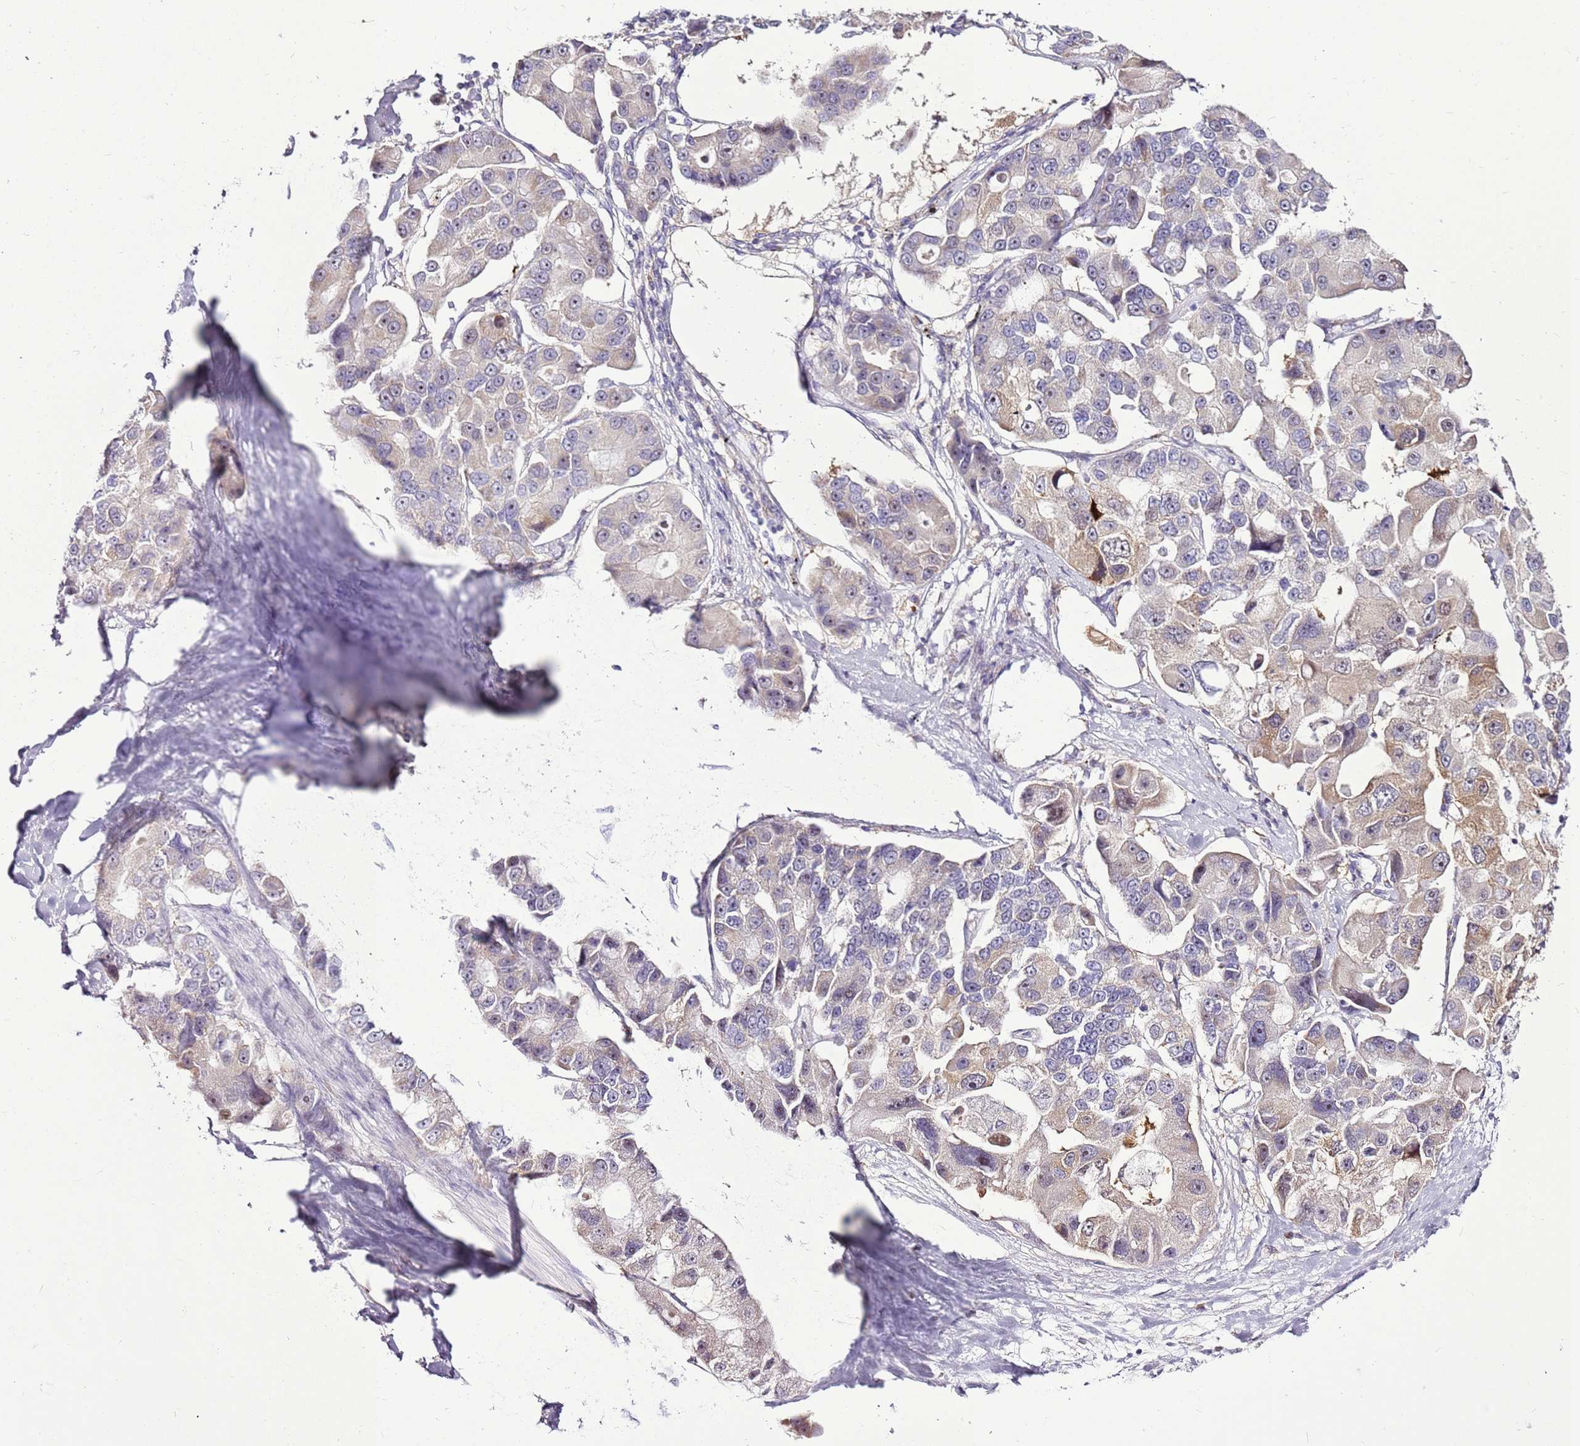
{"staining": {"intensity": "weak", "quantity": "25%-75%", "location": "cytoplasmic/membranous"}, "tissue": "lung cancer", "cell_type": "Tumor cells", "image_type": "cancer", "snomed": [{"axis": "morphology", "description": "Adenocarcinoma, NOS"}, {"axis": "topography", "description": "Lung"}], "caption": "IHC of lung adenocarcinoma exhibits low levels of weak cytoplasmic/membranous positivity in approximately 25%-75% of tumor cells.", "gene": "SLC38A5", "patient": {"sex": "female", "age": 54}}